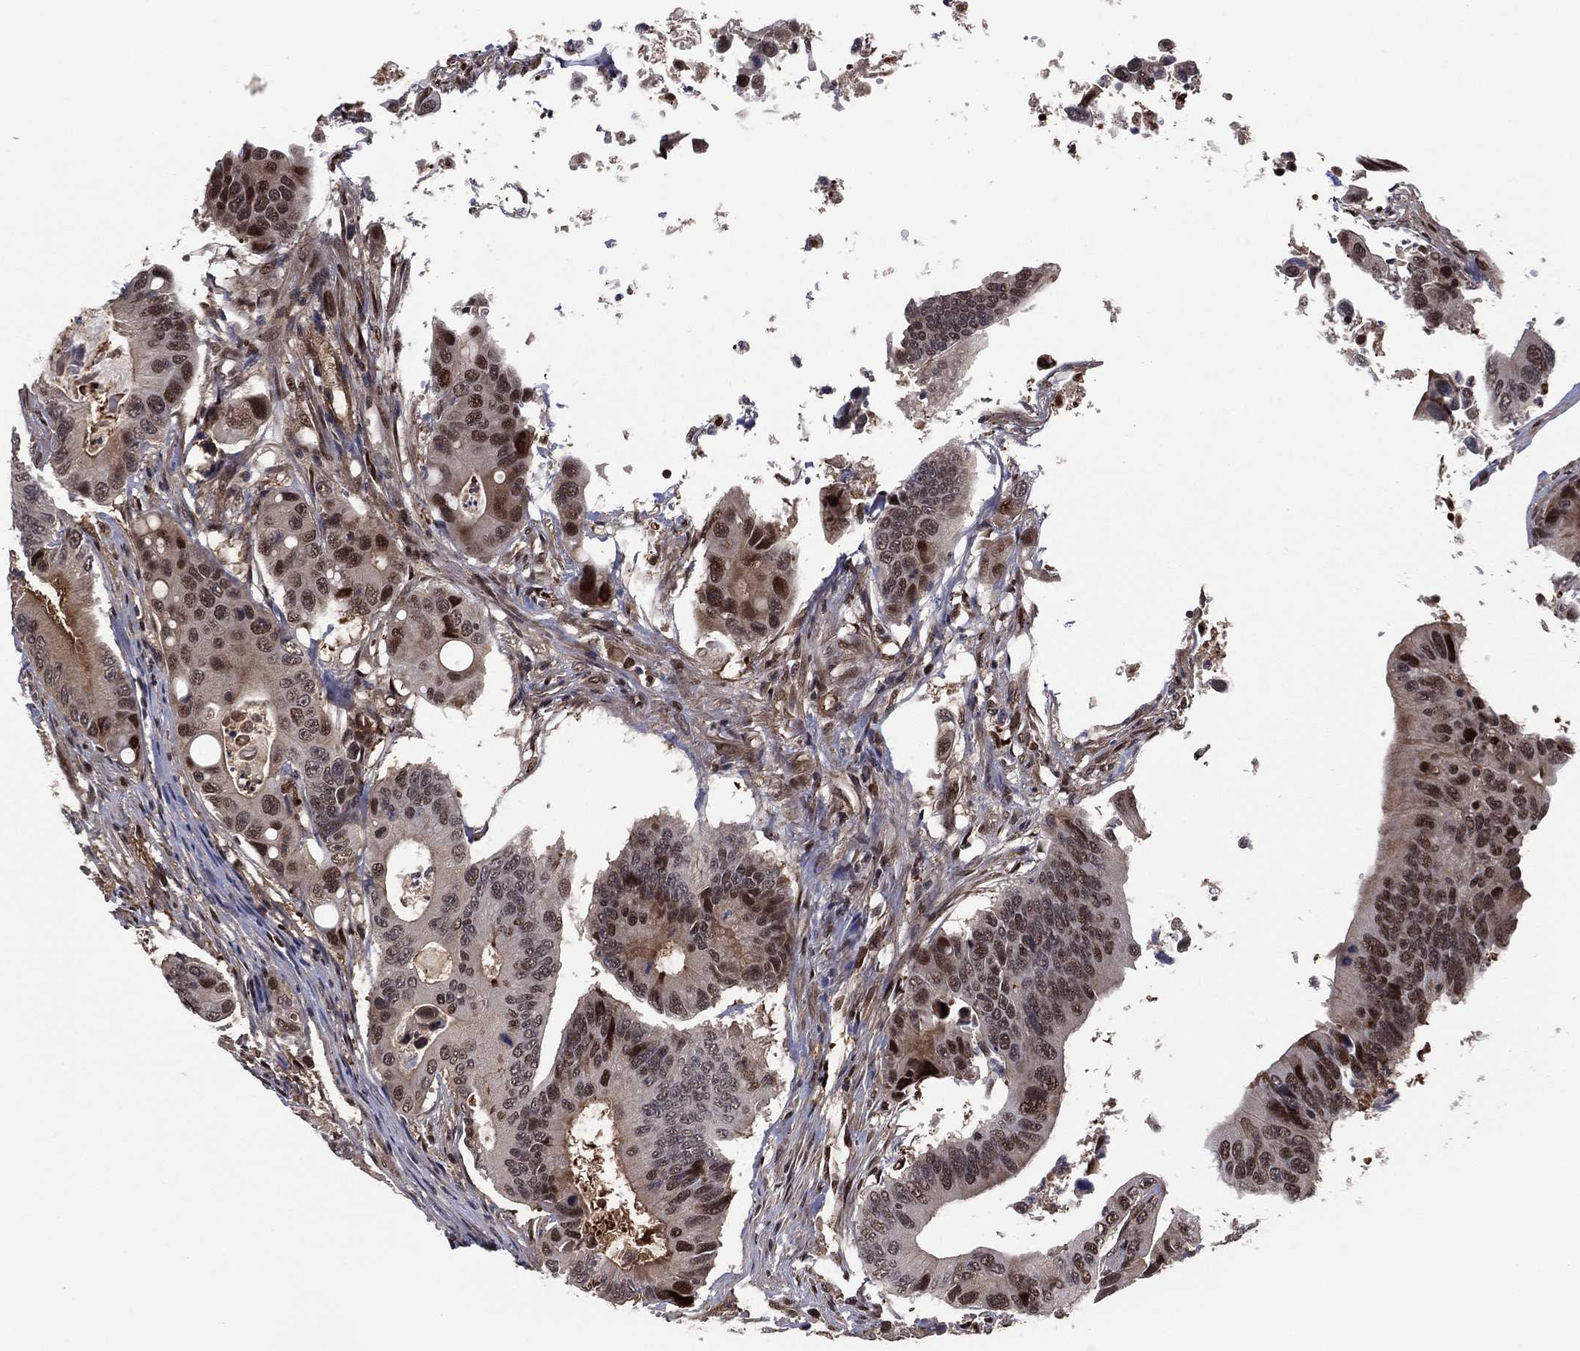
{"staining": {"intensity": "strong", "quantity": "<25%", "location": "nuclear"}, "tissue": "colorectal cancer", "cell_type": "Tumor cells", "image_type": "cancer", "snomed": [{"axis": "morphology", "description": "Adenocarcinoma, NOS"}, {"axis": "topography", "description": "Colon"}], "caption": "The immunohistochemical stain highlights strong nuclear staining in tumor cells of colorectal cancer tissue.", "gene": "ICOSLG", "patient": {"sex": "female", "age": 90}}